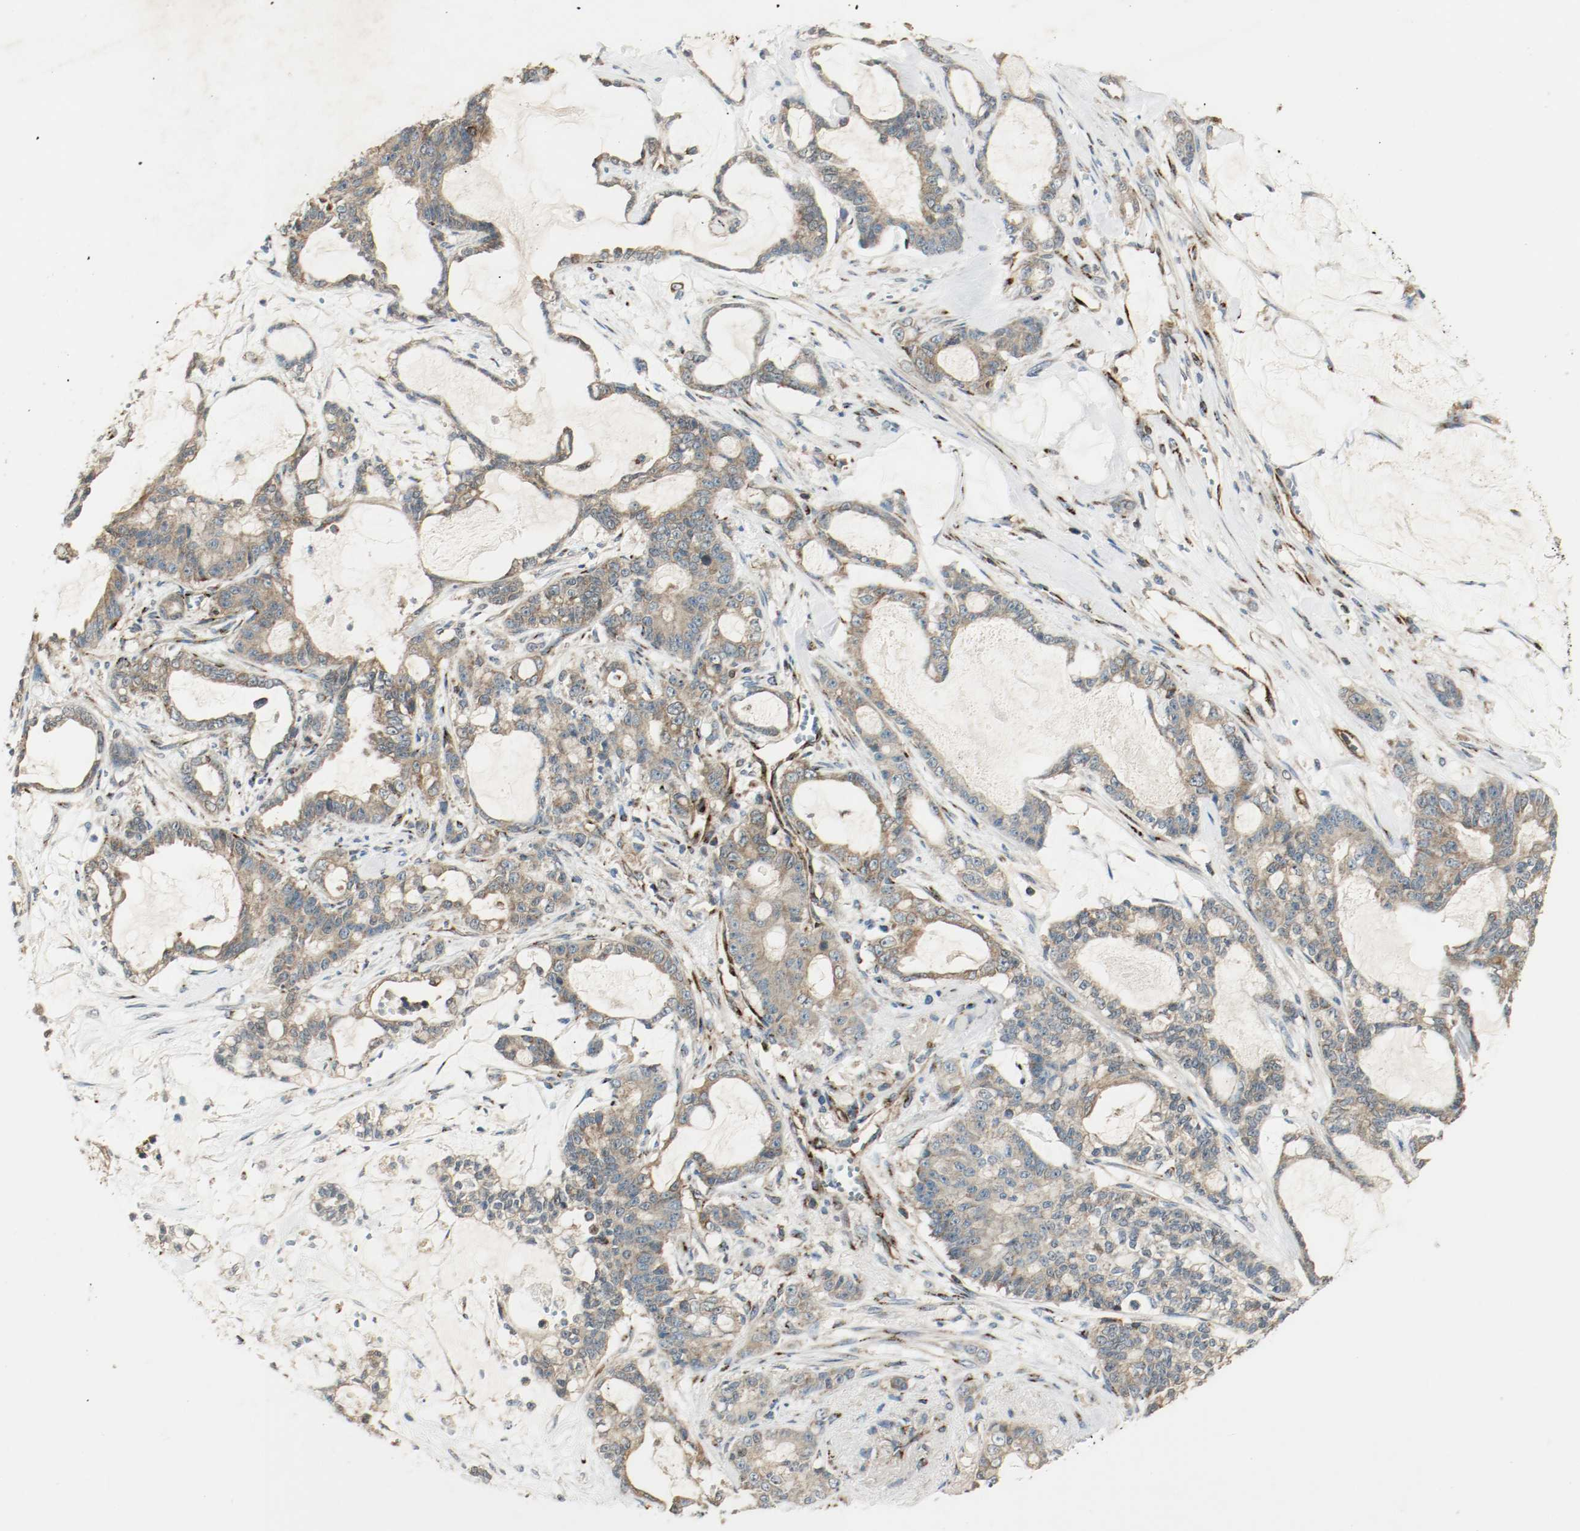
{"staining": {"intensity": "moderate", "quantity": ">75%", "location": "cytoplasmic/membranous"}, "tissue": "pancreatic cancer", "cell_type": "Tumor cells", "image_type": "cancer", "snomed": [{"axis": "morphology", "description": "Adenocarcinoma, NOS"}, {"axis": "topography", "description": "Pancreas"}], "caption": "Pancreatic cancer (adenocarcinoma) was stained to show a protein in brown. There is medium levels of moderate cytoplasmic/membranous expression in about >75% of tumor cells.", "gene": "PLCG1", "patient": {"sex": "female", "age": 73}}